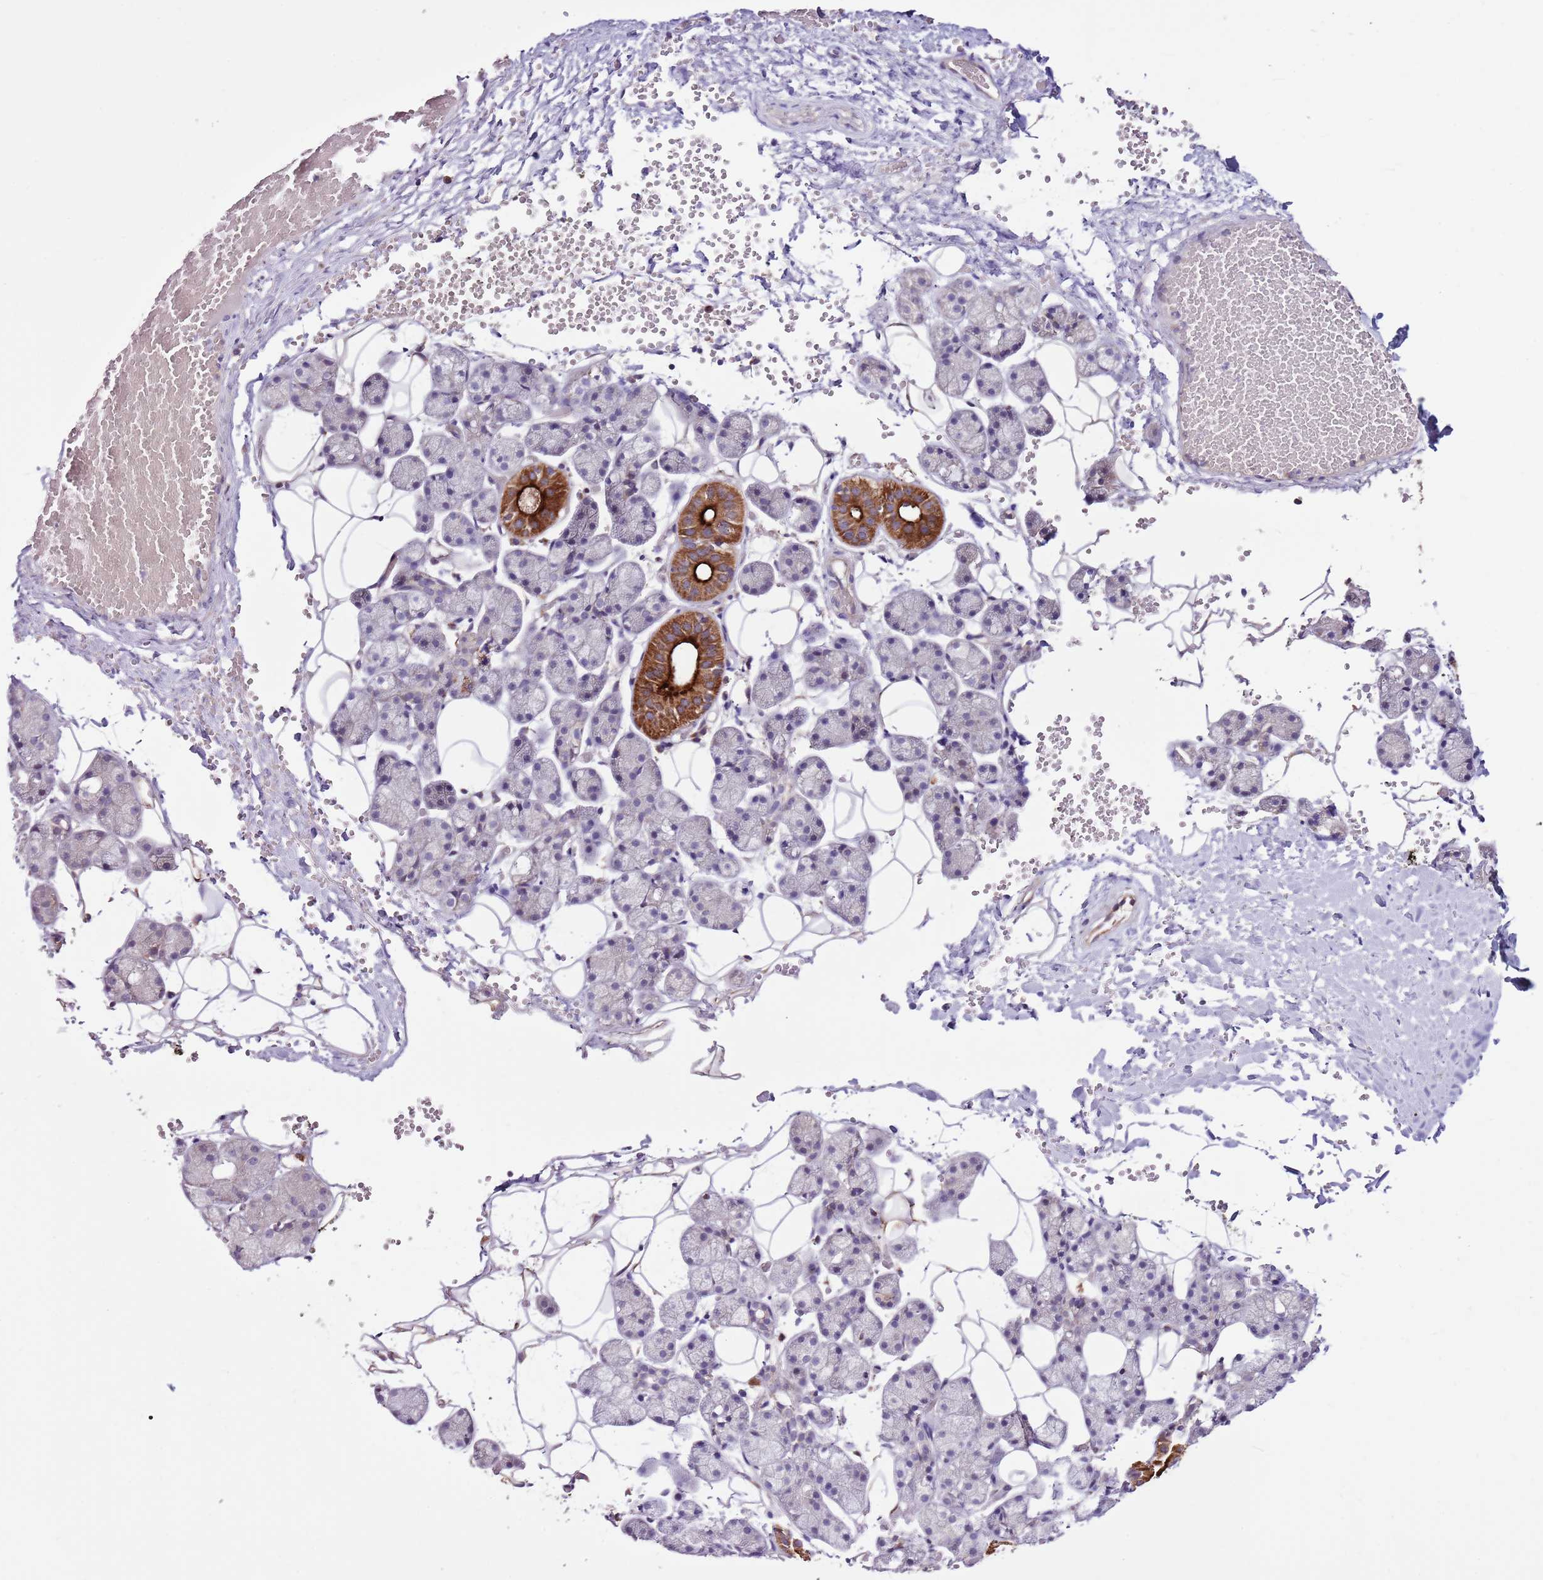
{"staining": {"intensity": "strong", "quantity": "<25%", "location": "cytoplasmic/membranous"}, "tissue": "salivary gland", "cell_type": "Glandular cells", "image_type": "normal", "snomed": [{"axis": "morphology", "description": "Normal tissue, NOS"}, {"axis": "topography", "description": "Salivary gland"}], "caption": "Immunohistochemistry (IHC) staining of benign salivary gland, which reveals medium levels of strong cytoplasmic/membranous positivity in about <25% of glandular cells indicating strong cytoplasmic/membranous protein staining. The staining was performed using DAB (brown) for protein detection and nuclei were counterstained in hematoxylin (blue).", "gene": "SMG1", "patient": {"sex": "female", "age": 33}}